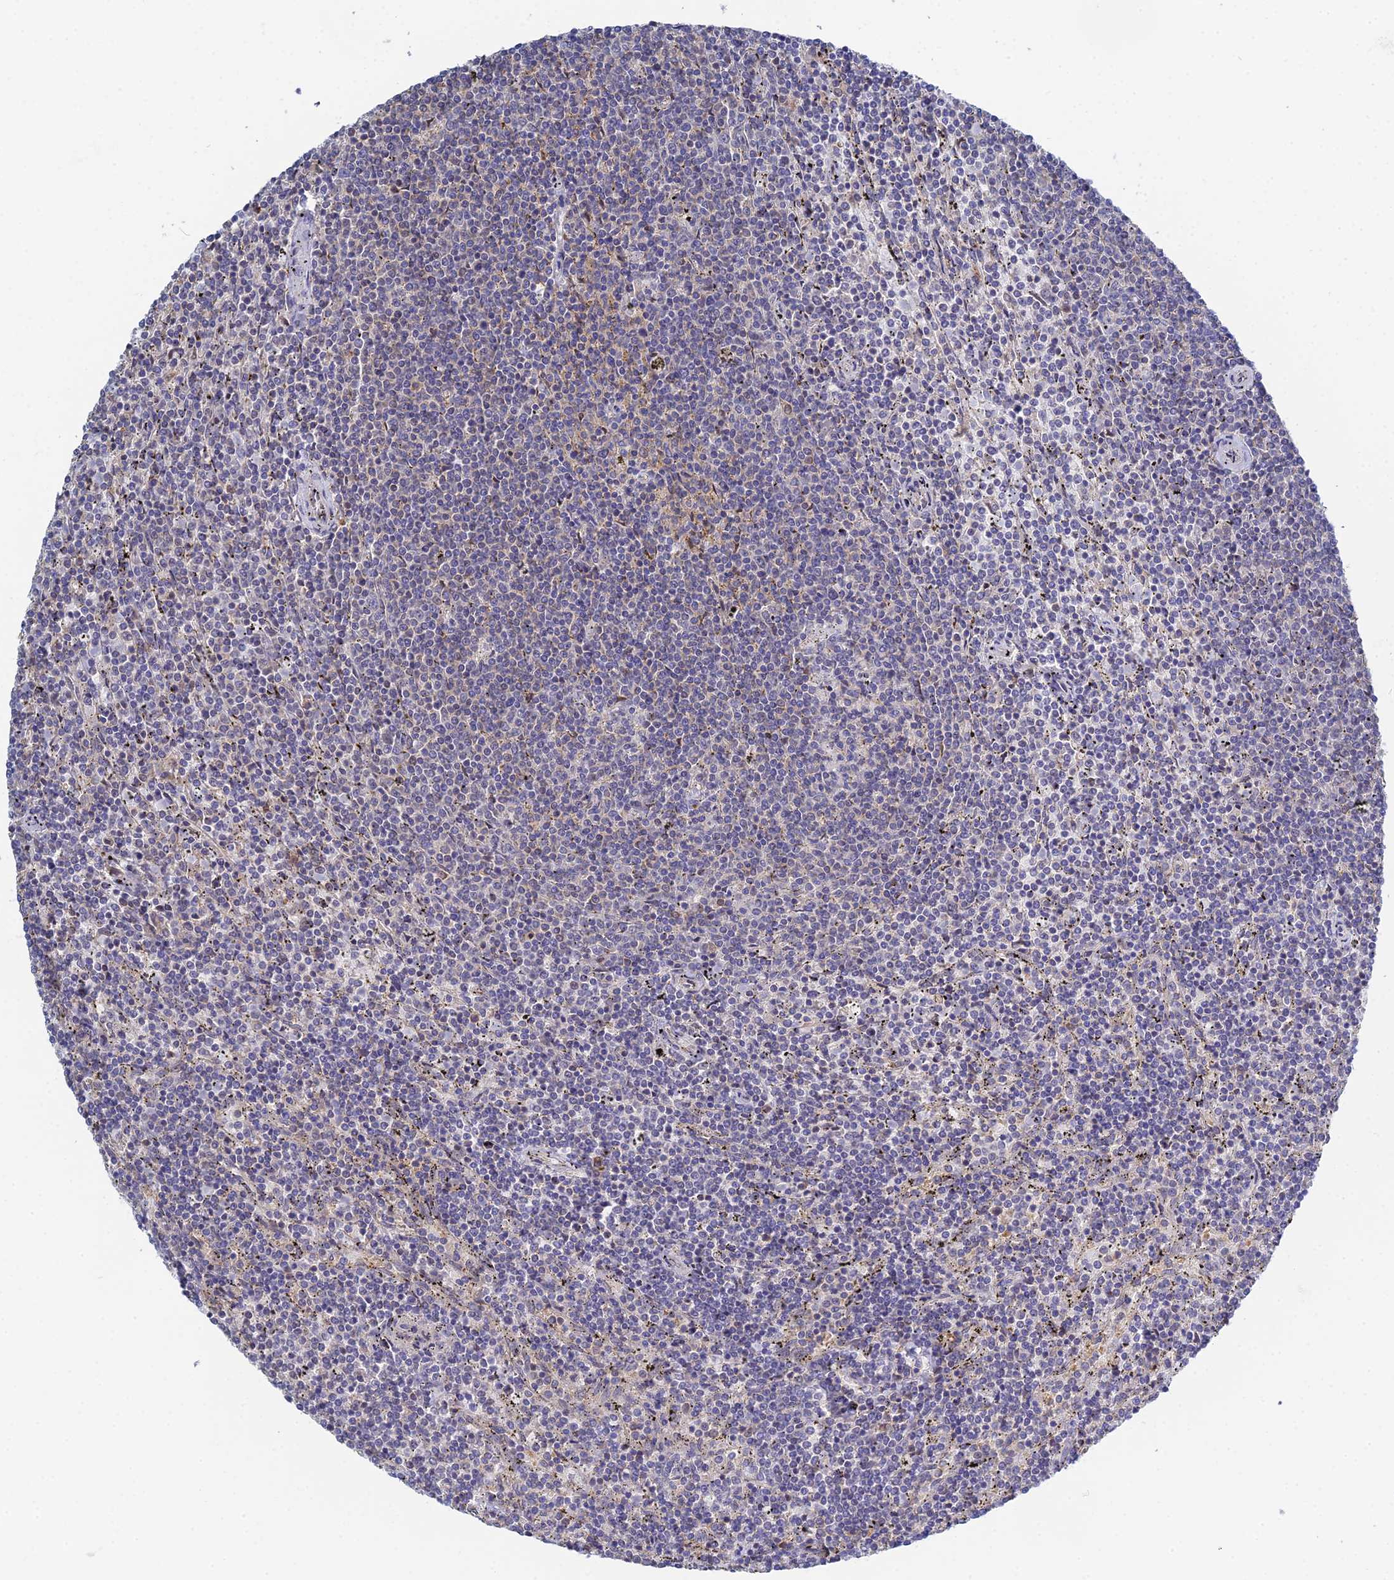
{"staining": {"intensity": "negative", "quantity": "none", "location": "none"}, "tissue": "lymphoma", "cell_type": "Tumor cells", "image_type": "cancer", "snomed": [{"axis": "morphology", "description": "Malignant lymphoma, non-Hodgkin's type, Low grade"}, {"axis": "topography", "description": "Spleen"}], "caption": "Immunohistochemistry of human lymphoma exhibits no staining in tumor cells.", "gene": "DNAH14", "patient": {"sex": "female", "age": 50}}